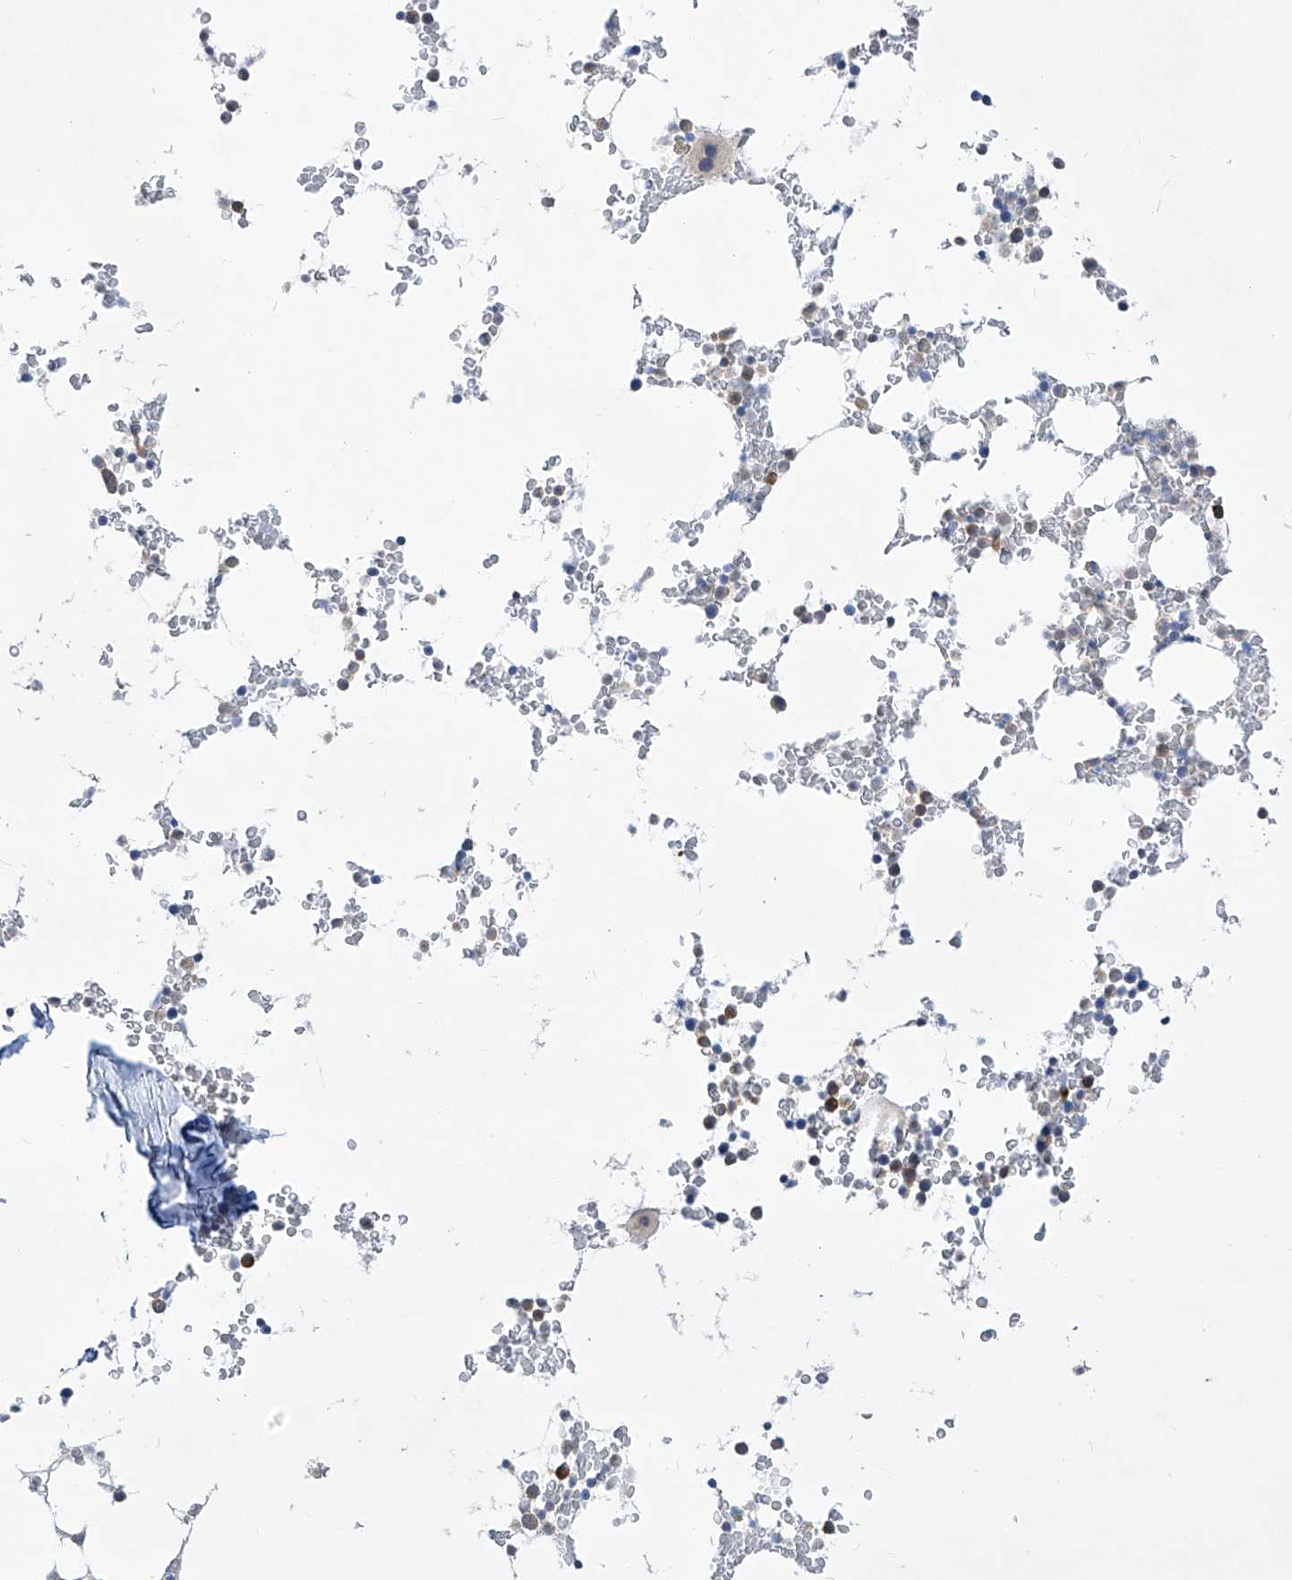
{"staining": {"intensity": "negative", "quantity": "none", "location": "none"}, "tissue": "bone marrow", "cell_type": "Hematopoietic cells", "image_type": "normal", "snomed": [{"axis": "morphology", "description": "Normal tissue, NOS"}, {"axis": "topography", "description": "Bone marrow"}], "caption": "Immunohistochemical staining of benign bone marrow demonstrates no significant positivity in hematopoietic cells.", "gene": "UFL1", "patient": {"sex": "male", "age": 58}}